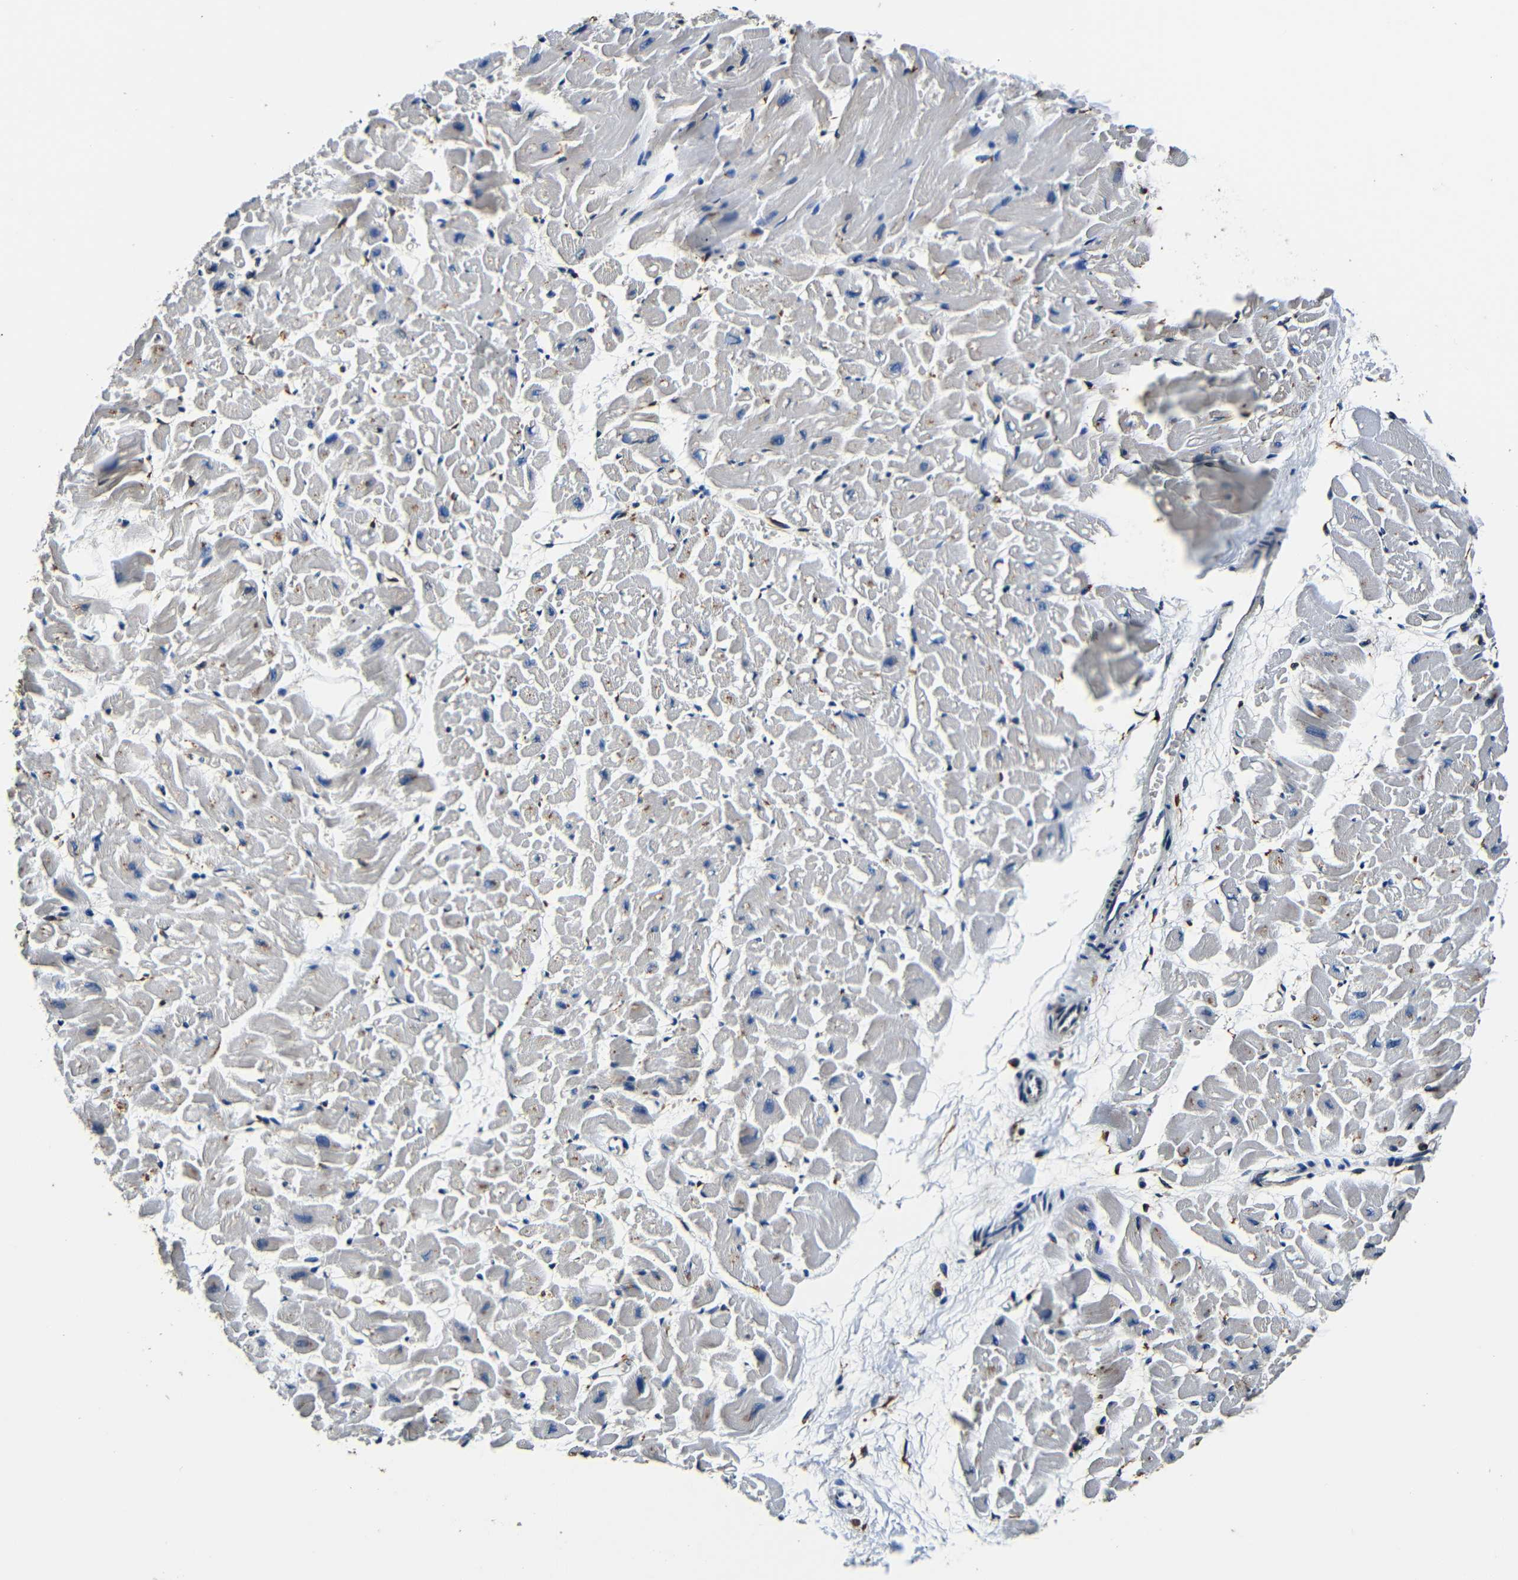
{"staining": {"intensity": "moderate", "quantity": "25%-75%", "location": "cytoplasmic/membranous"}, "tissue": "heart muscle", "cell_type": "Cardiomyocytes", "image_type": "normal", "snomed": [{"axis": "morphology", "description": "Normal tissue, NOS"}, {"axis": "topography", "description": "Heart"}], "caption": "Immunohistochemistry image of normal heart muscle: heart muscle stained using immunohistochemistry exhibits medium levels of moderate protein expression localized specifically in the cytoplasmic/membranous of cardiomyocytes, appearing as a cytoplasmic/membranous brown color.", "gene": "RRBP1", "patient": {"sex": "male", "age": 45}}